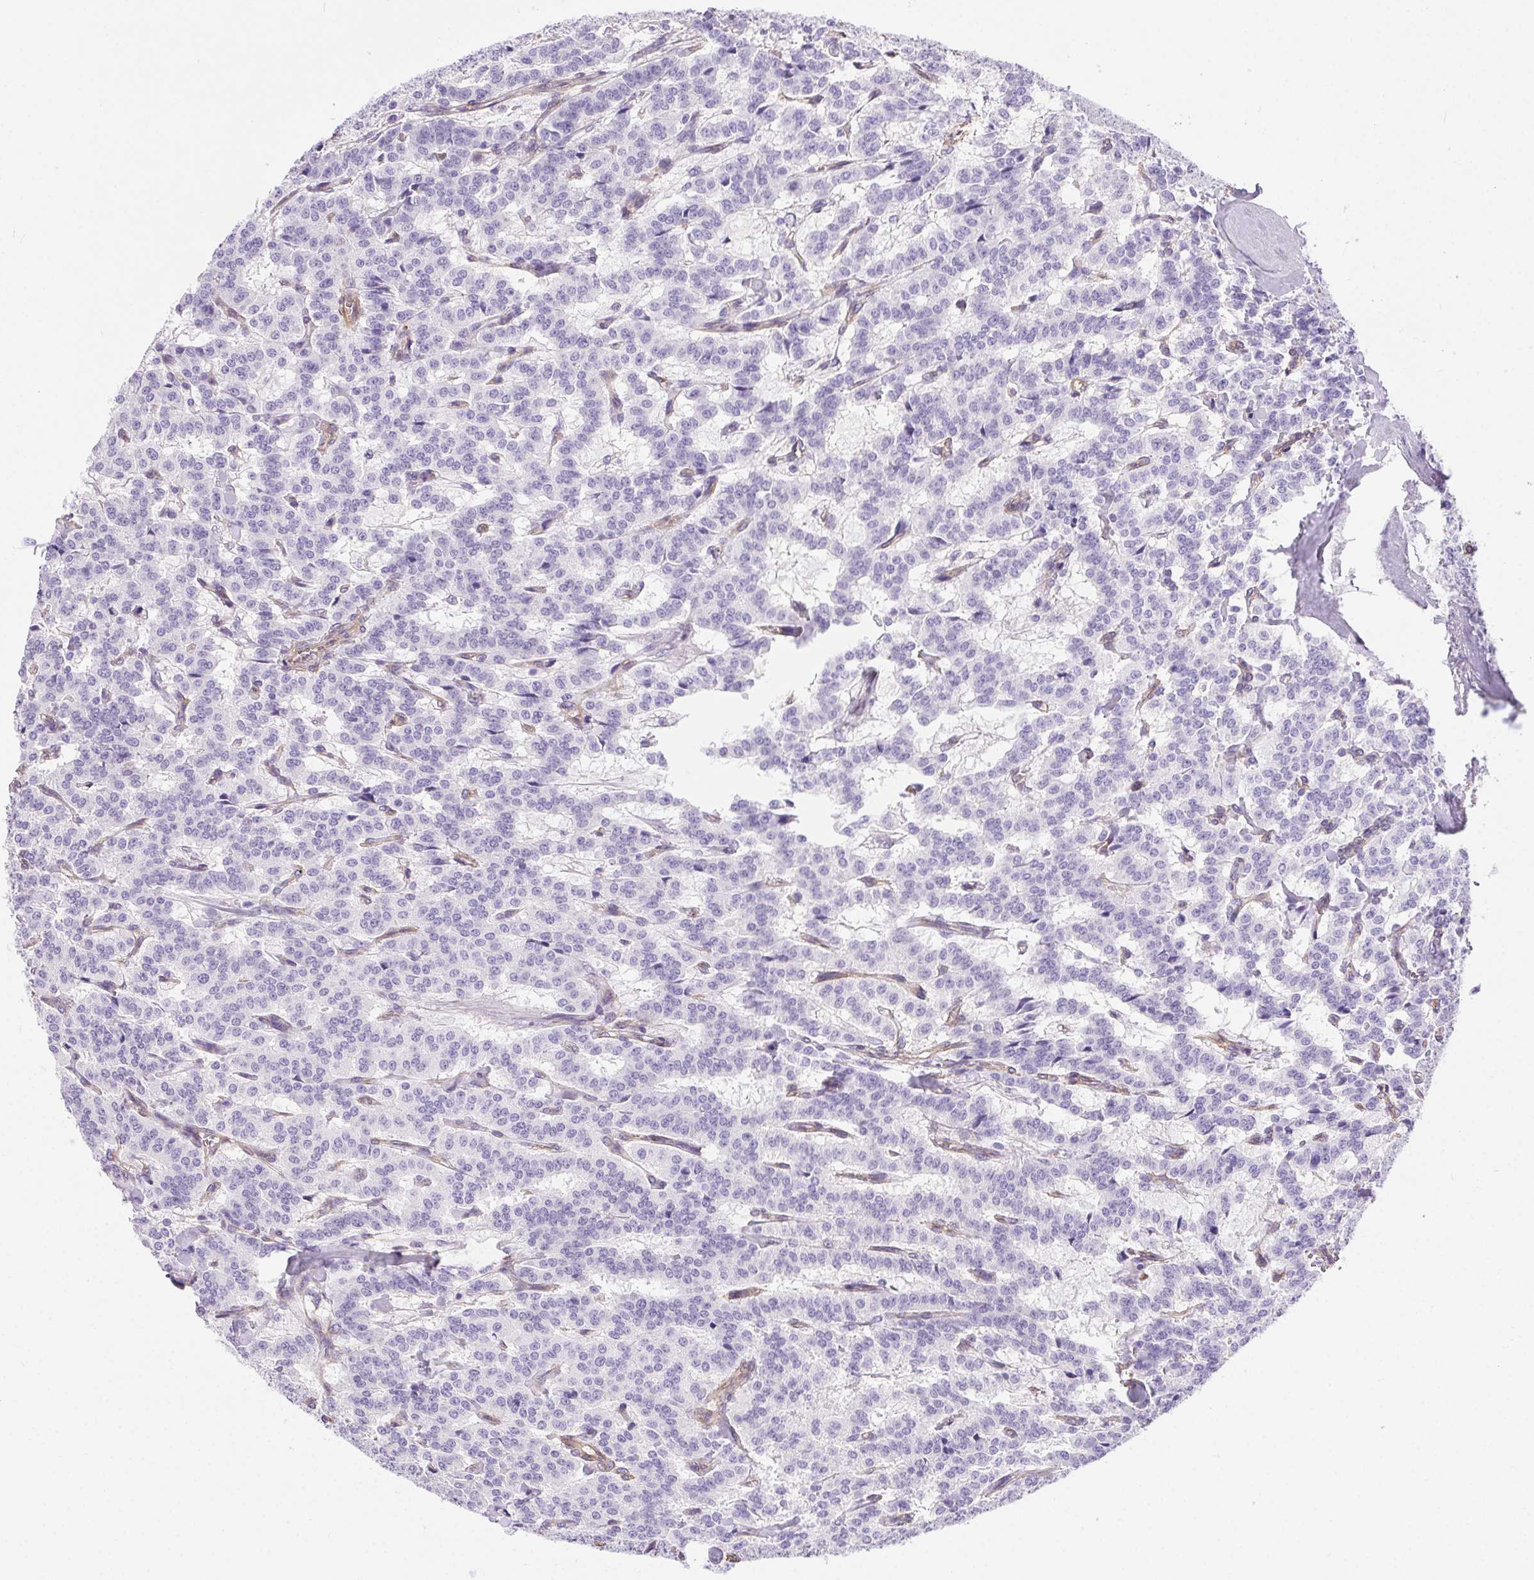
{"staining": {"intensity": "negative", "quantity": "none", "location": "none"}, "tissue": "carcinoid", "cell_type": "Tumor cells", "image_type": "cancer", "snomed": [{"axis": "morphology", "description": "Carcinoid, malignant, NOS"}, {"axis": "topography", "description": "Lung"}], "caption": "Image shows no significant protein staining in tumor cells of malignant carcinoid.", "gene": "SHCBP1L", "patient": {"sex": "female", "age": 46}}